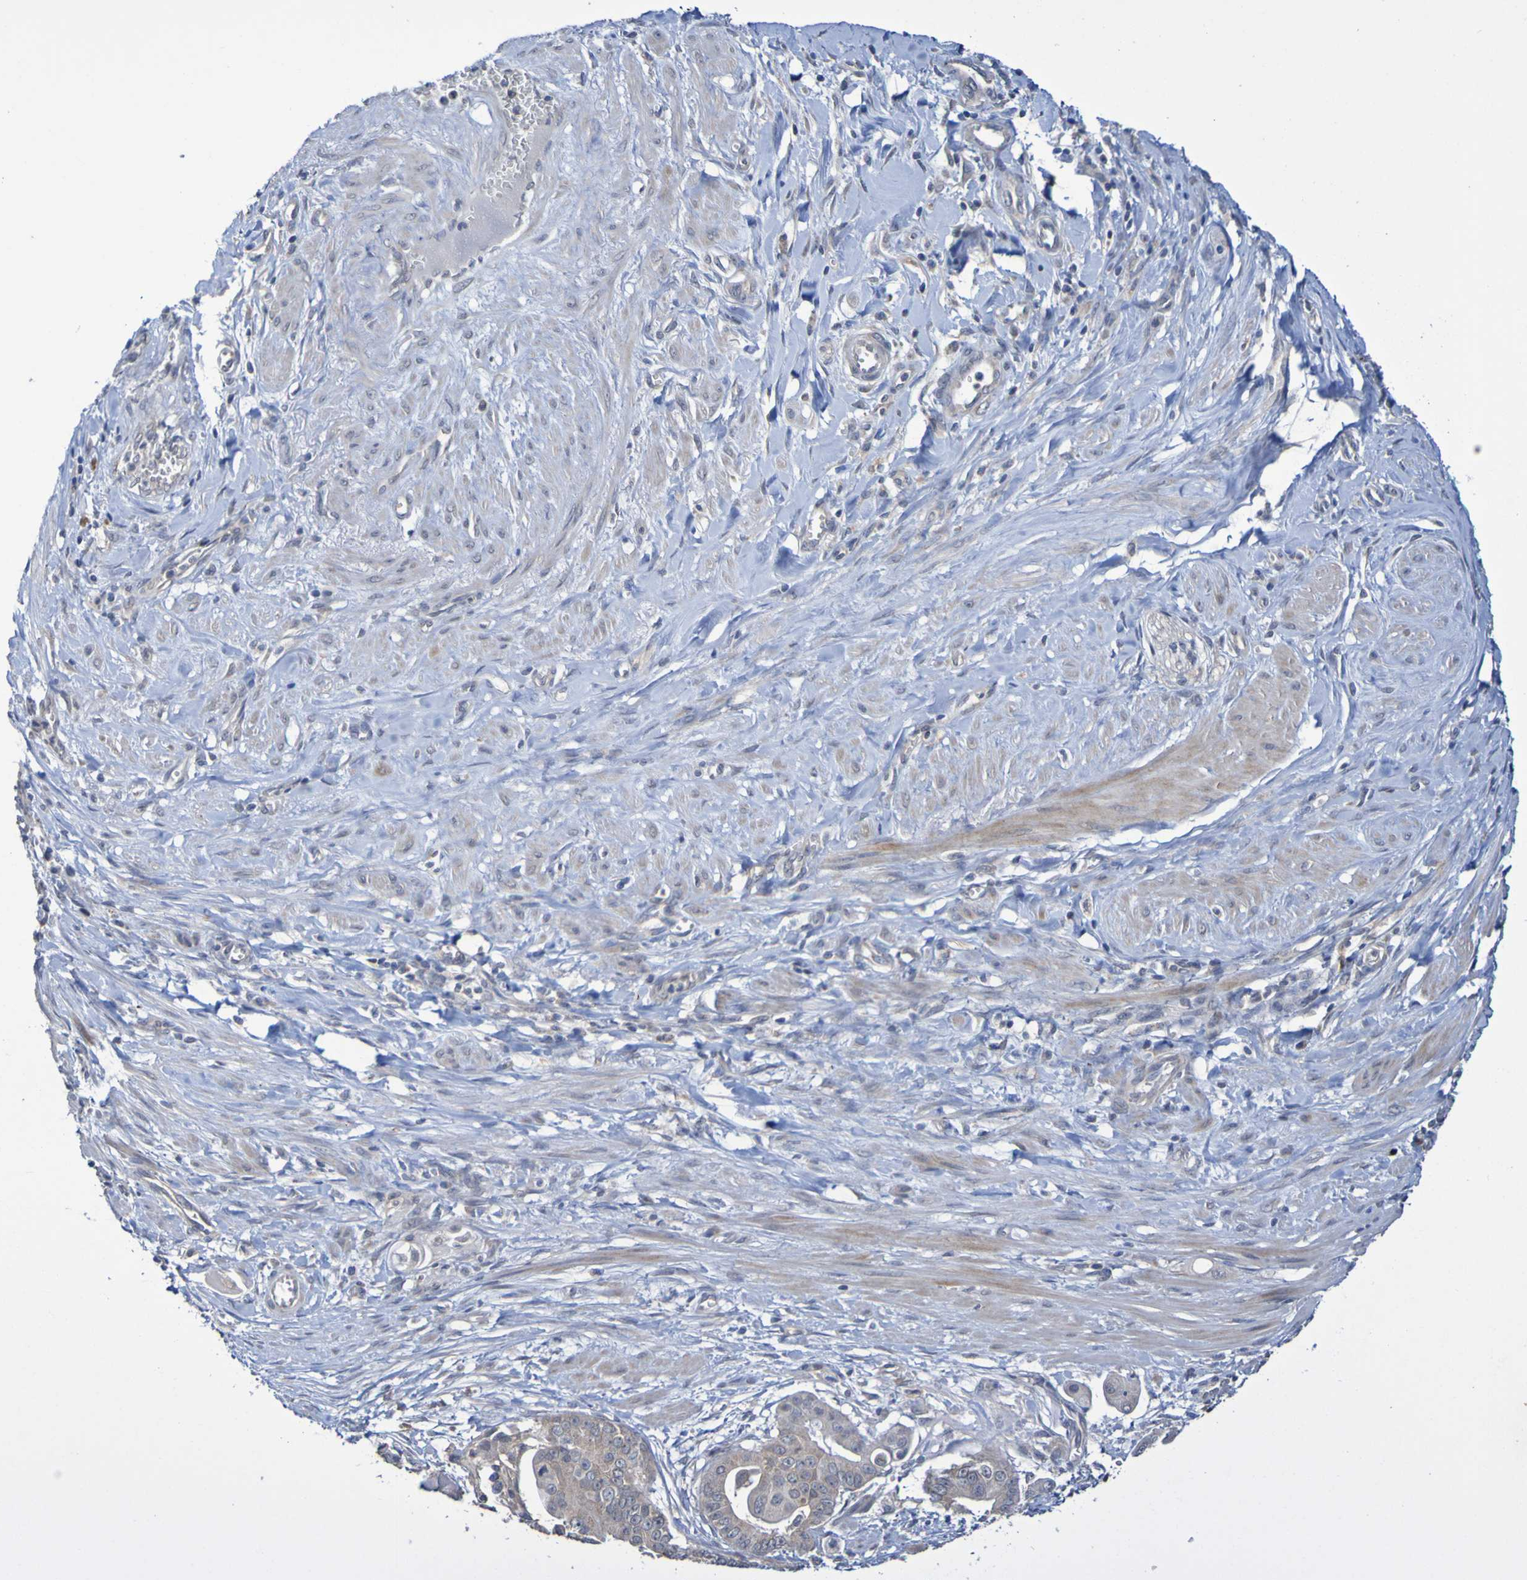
{"staining": {"intensity": "negative", "quantity": "none", "location": "none"}, "tissue": "pancreatic cancer", "cell_type": "Tumor cells", "image_type": "cancer", "snomed": [{"axis": "morphology", "description": "Adenocarcinoma, NOS"}, {"axis": "topography", "description": "Pancreas"}], "caption": "An immunohistochemistry (IHC) histopathology image of adenocarcinoma (pancreatic) is shown. There is no staining in tumor cells of adenocarcinoma (pancreatic).", "gene": "C3orf18", "patient": {"sex": "female", "age": 75}}